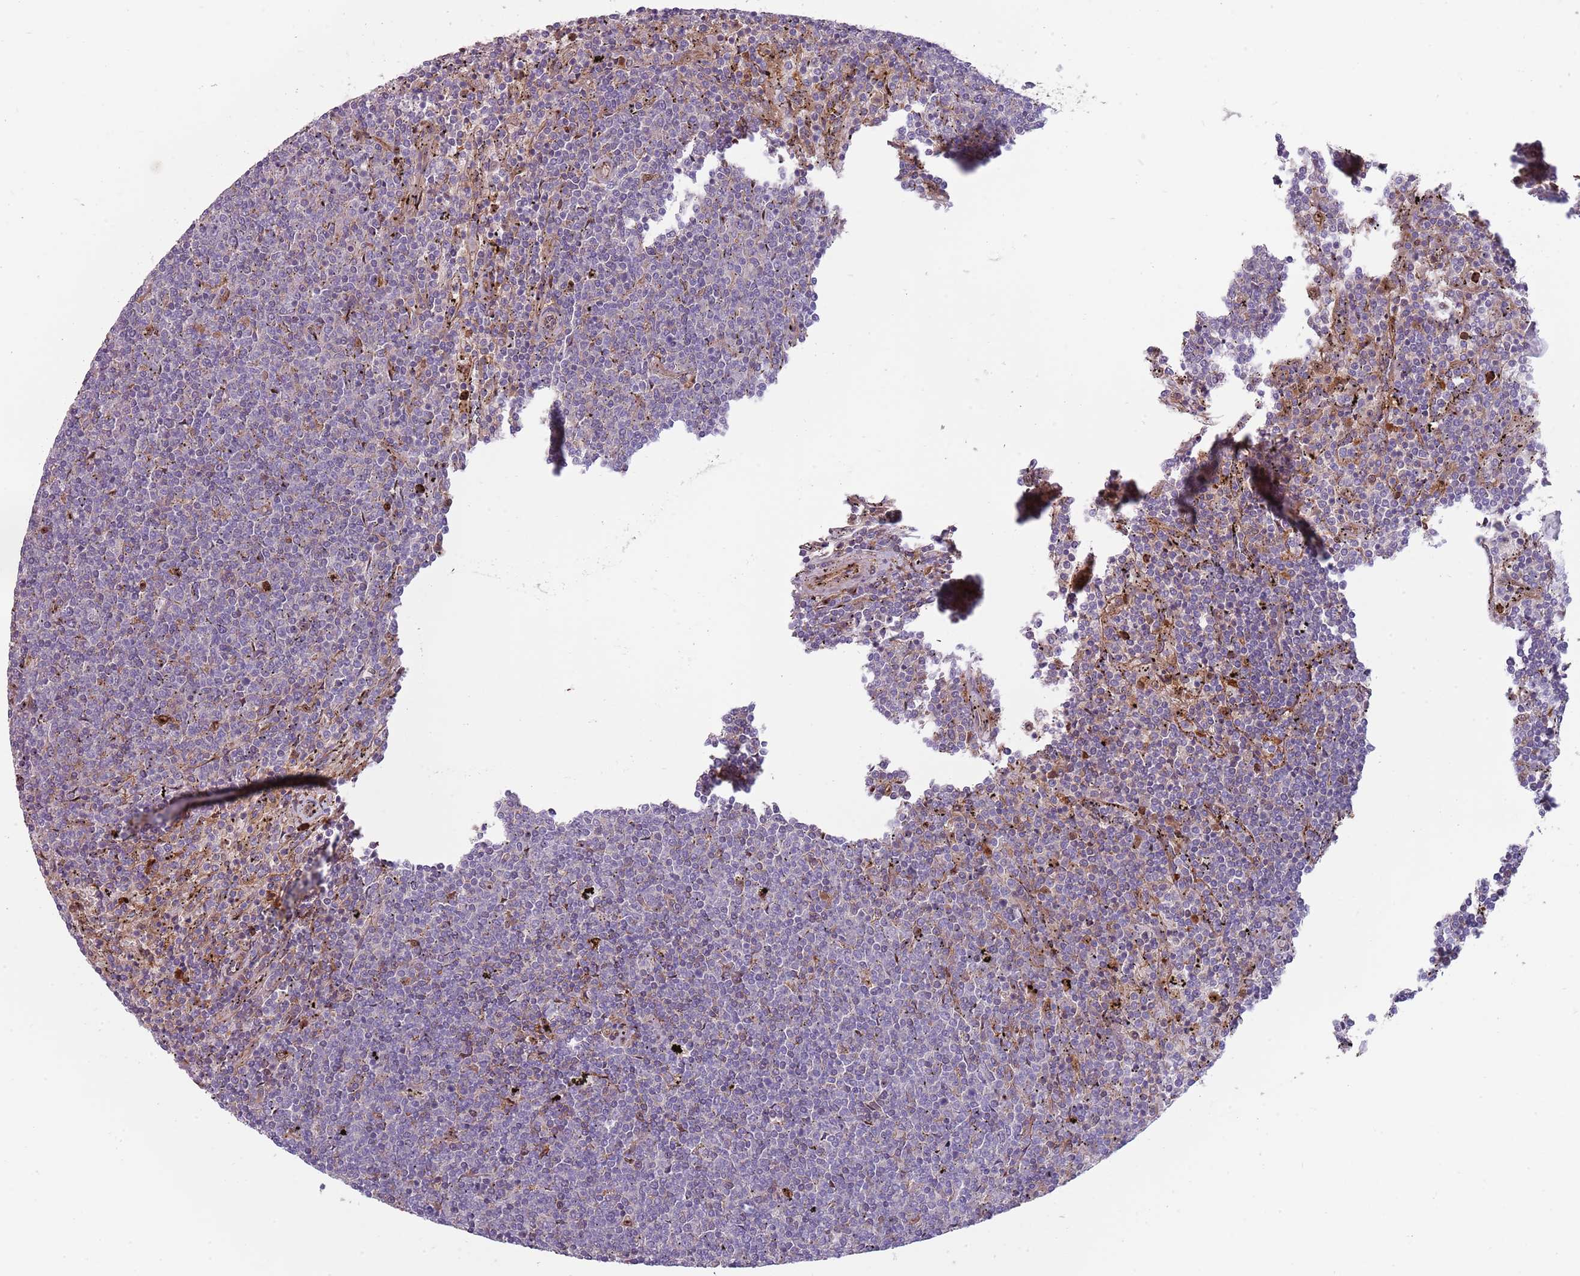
{"staining": {"intensity": "negative", "quantity": "none", "location": "none"}, "tissue": "lymphoma", "cell_type": "Tumor cells", "image_type": "cancer", "snomed": [{"axis": "morphology", "description": "Malignant lymphoma, non-Hodgkin's type, Low grade"}, {"axis": "topography", "description": "Spleen"}], "caption": "Malignant lymphoma, non-Hodgkin's type (low-grade) stained for a protein using immunohistochemistry (IHC) reveals no positivity tumor cells.", "gene": "NADK", "patient": {"sex": "female", "age": 50}}